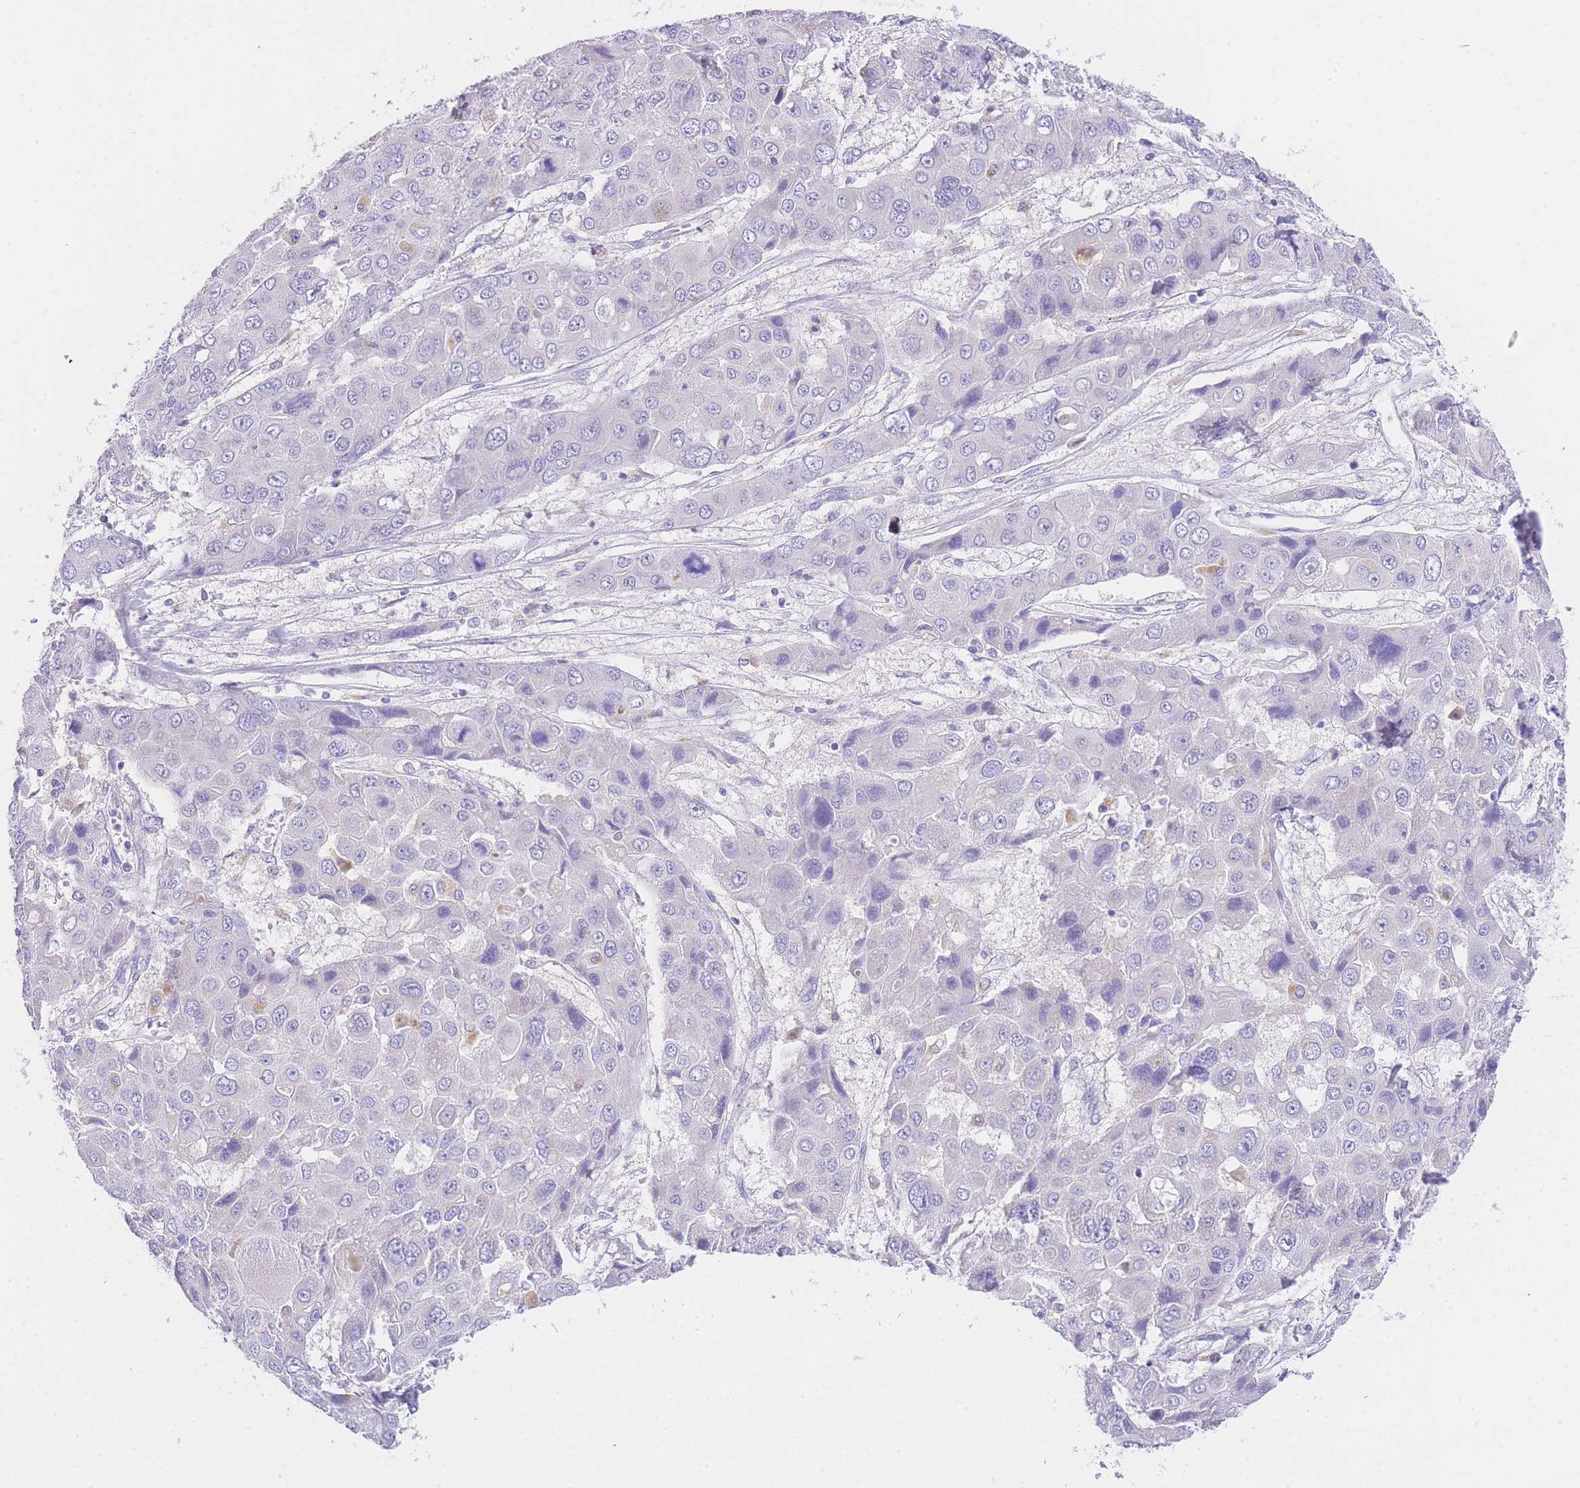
{"staining": {"intensity": "negative", "quantity": "none", "location": "none"}, "tissue": "liver cancer", "cell_type": "Tumor cells", "image_type": "cancer", "snomed": [{"axis": "morphology", "description": "Cholangiocarcinoma"}, {"axis": "topography", "description": "Liver"}], "caption": "Protein analysis of cholangiocarcinoma (liver) reveals no significant staining in tumor cells.", "gene": "EPN2", "patient": {"sex": "male", "age": 67}}